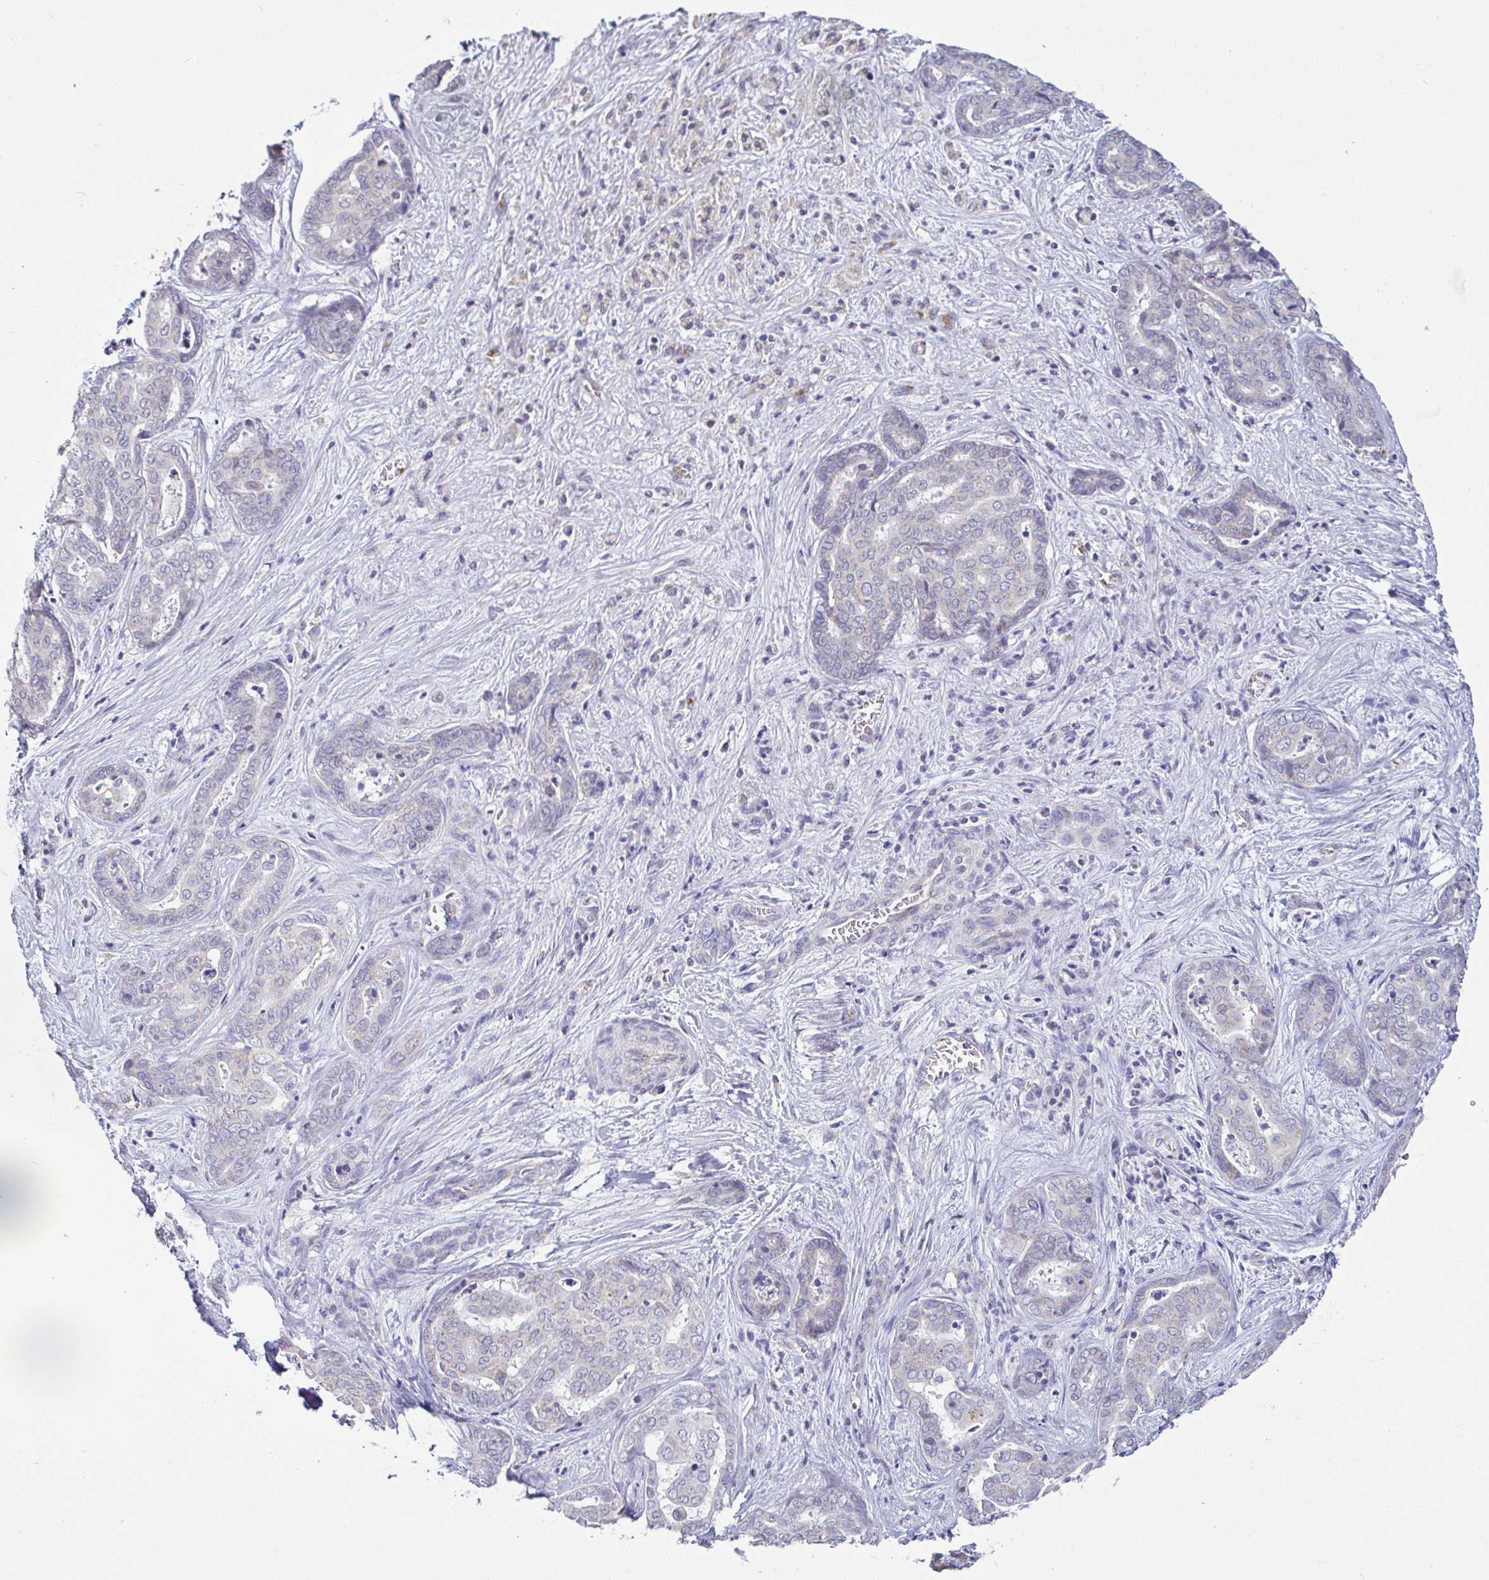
{"staining": {"intensity": "negative", "quantity": "none", "location": "none"}, "tissue": "liver cancer", "cell_type": "Tumor cells", "image_type": "cancer", "snomed": [{"axis": "morphology", "description": "Cholangiocarcinoma"}, {"axis": "topography", "description": "Liver"}], "caption": "Micrograph shows no protein expression in tumor cells of cholangiocarcinoma (liver) tissue. Nuclei are stained in blue.", "gene": "PLCD4", "patient": {"sex": "female", "age": 64}}